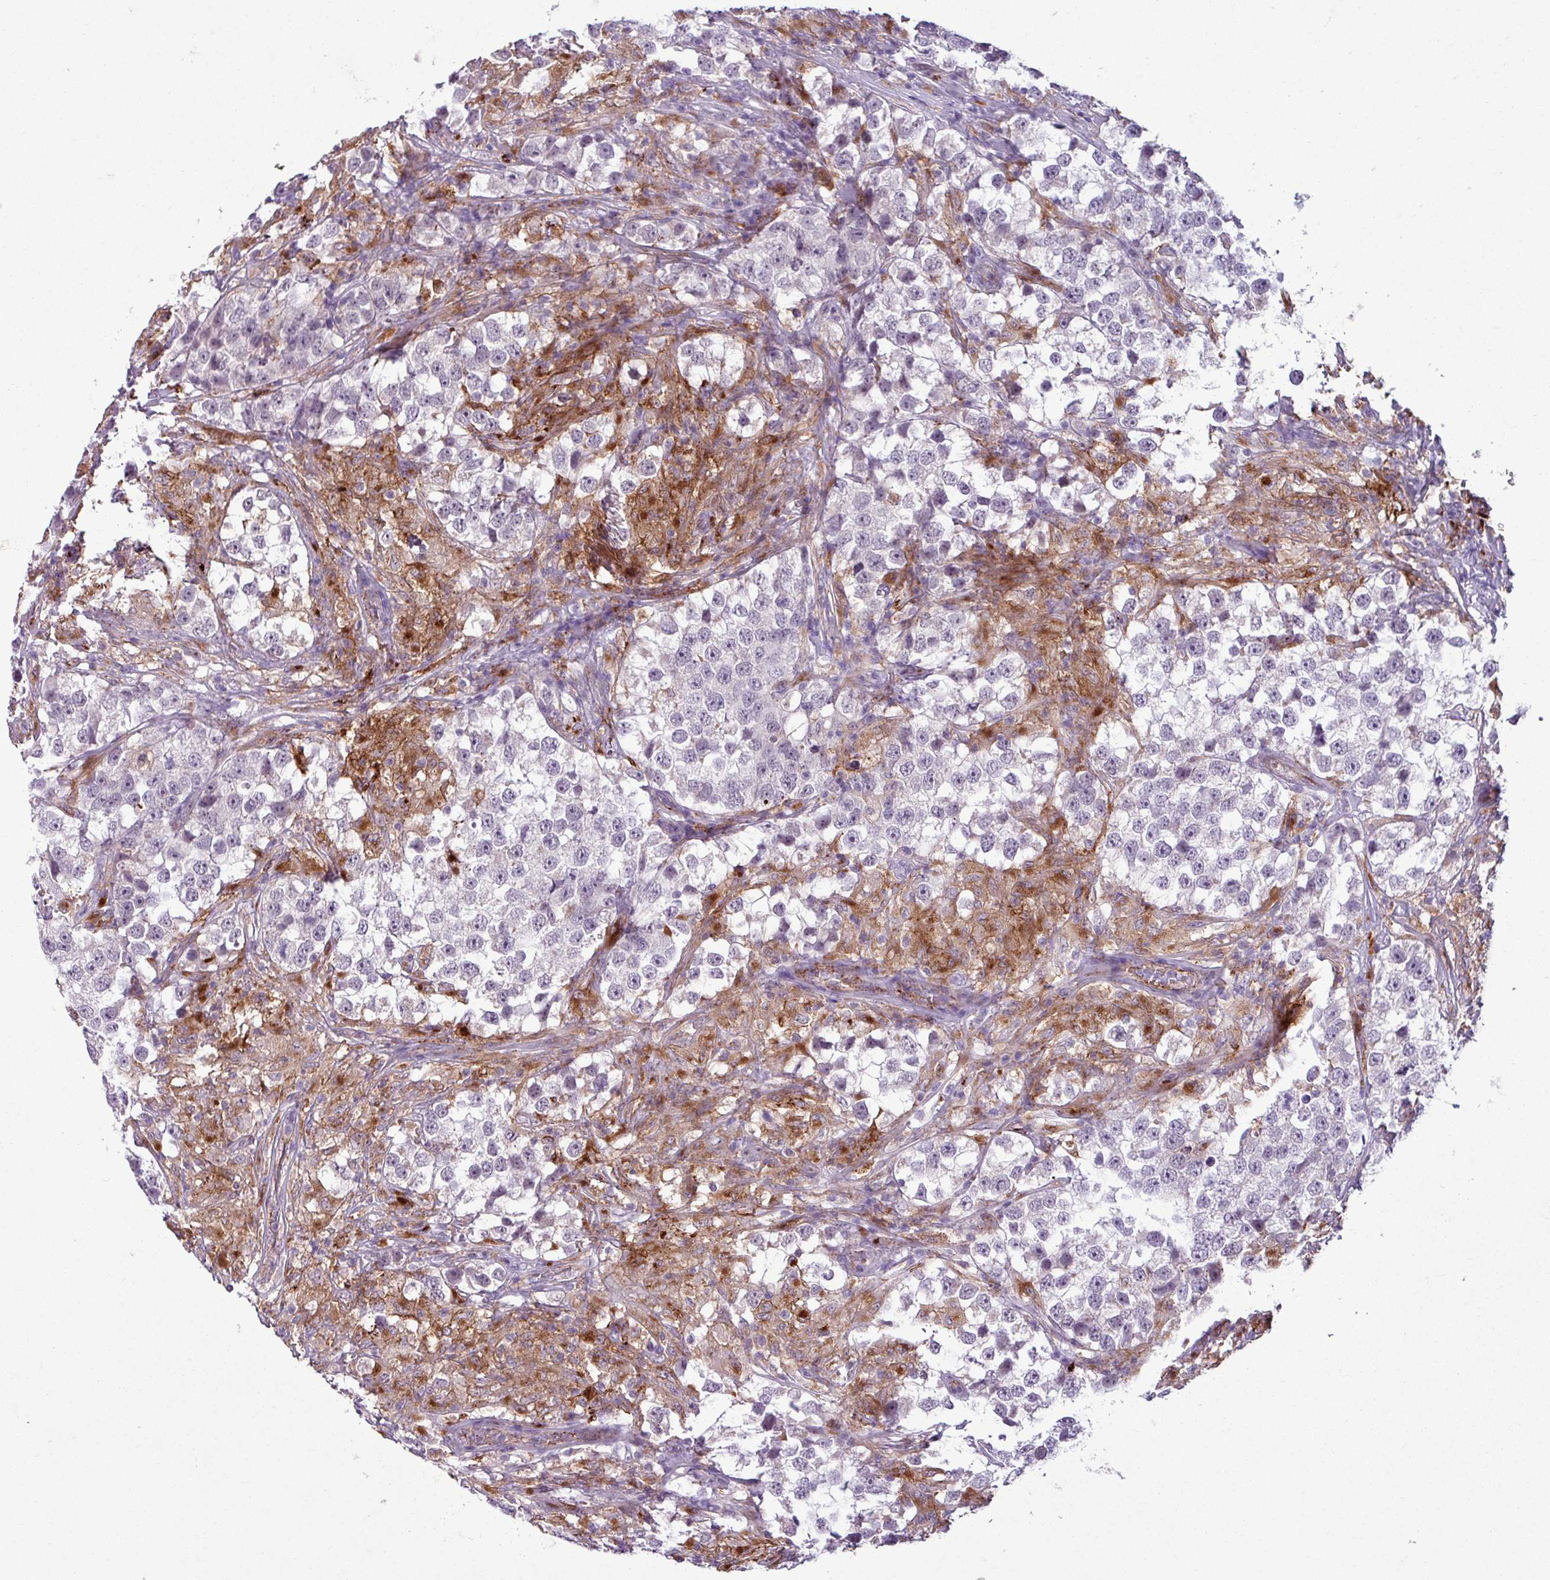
{"staining": {"intensity": "negative", "quantity": "none", "location": "none"}, "tissue": "testis cancer", "cell_type": "Tumor cells", "image_type": "cancer", "snomed": [{"axis": "morphology", "description": "Seminoma, NOS"}, {"axis": "topography", "description": "Testis"}], "caption": "Photomicrograph shows no protein positivity in tumor cells of testis seminoma tissue.", "gene": "C9orf24", "patient": {"sex": "male", "age": 46}}